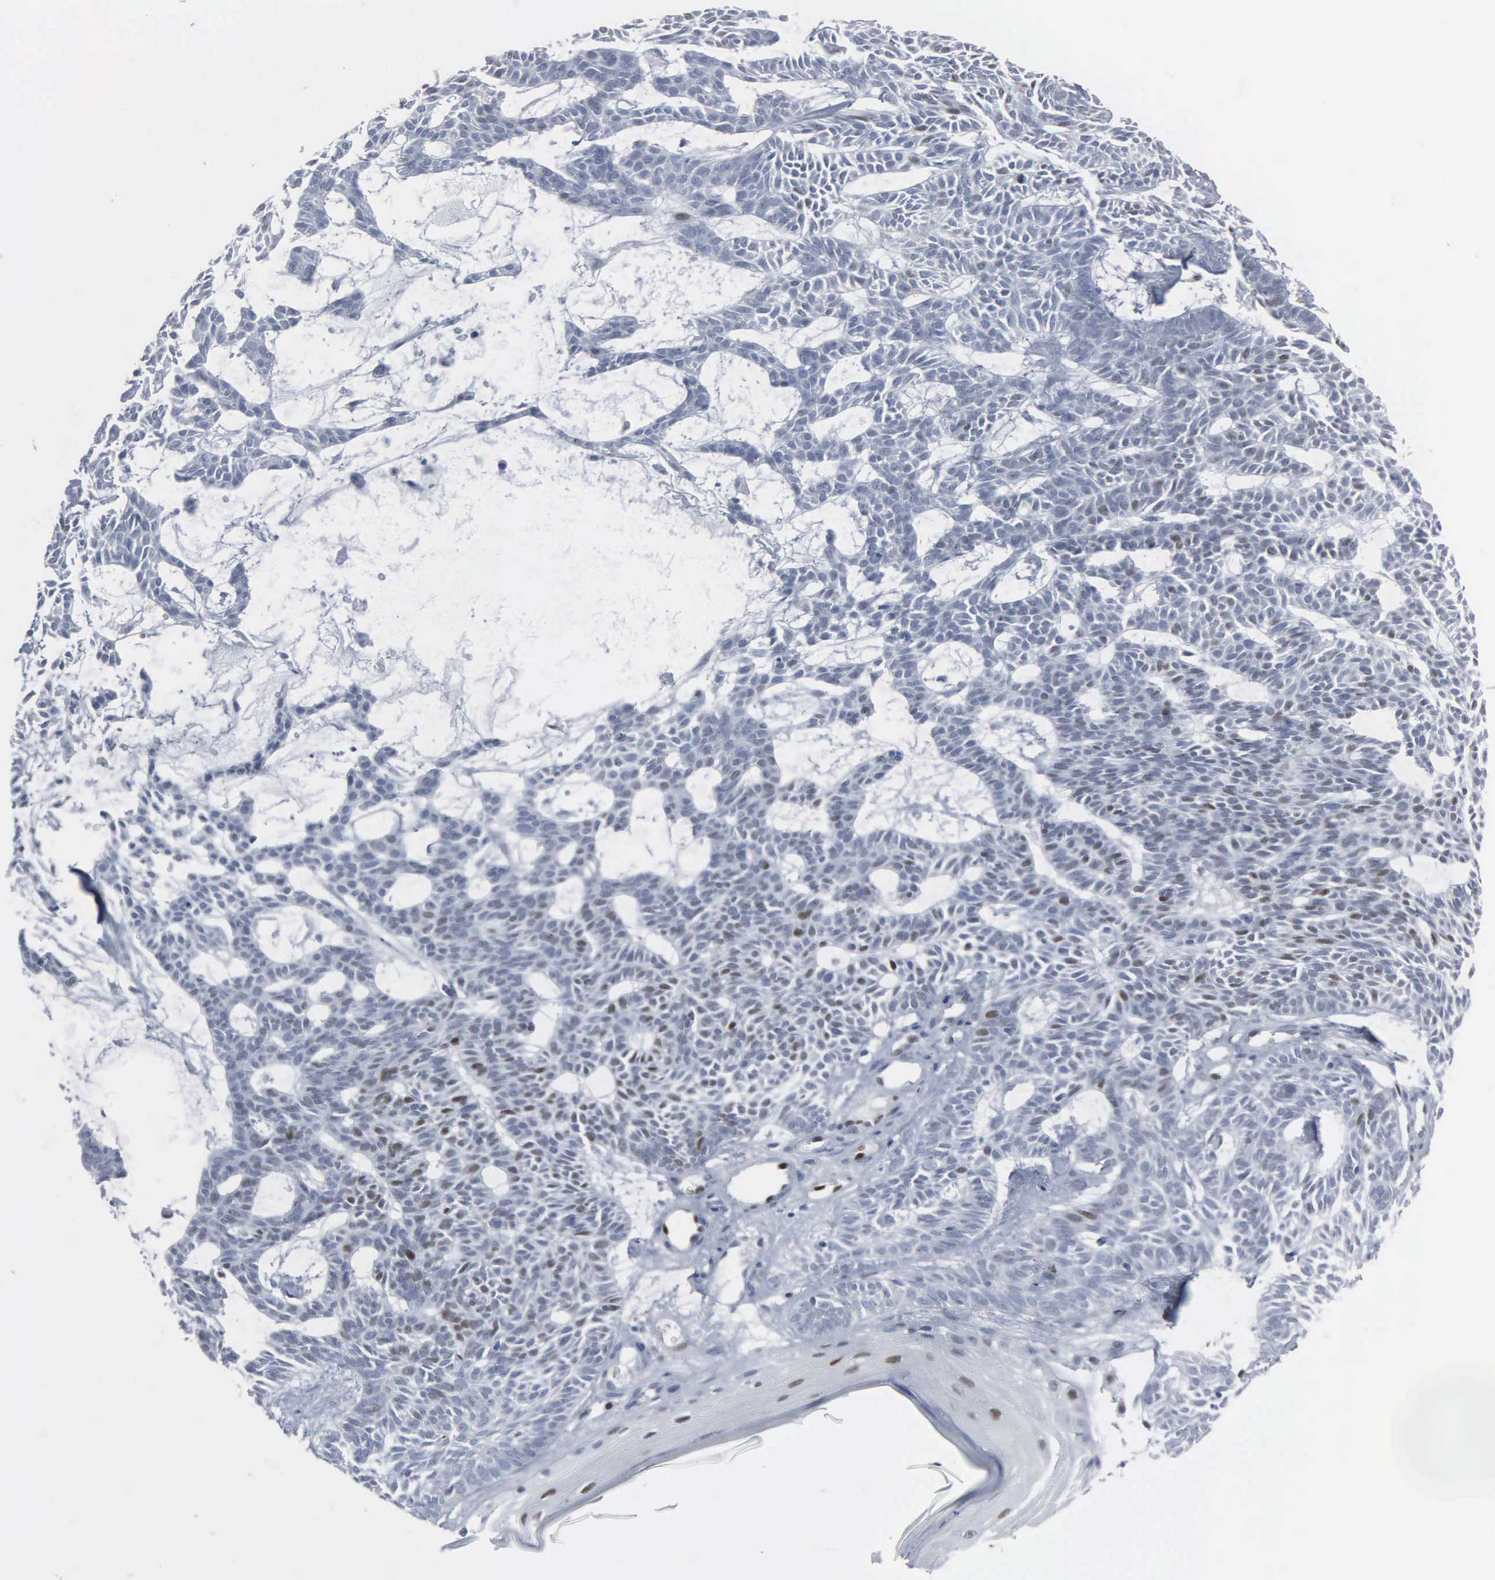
{"staining": {"intensity": "moderate", "quantity": "<25%", "location": "nuclear"}, "tissue": "skin cancer", "cell_type": "Tumor cells", "image_type": "cancer", "snomed": [{"axis": "morphology", "description": "Basal cell carcinoma"}, {"axis": "topography", "description": "Skin"}], "caption": "Human skin basal cell carcinoma stained for a protein (brown) reveals moderate nuclear positive positivity in about <25% of tumor cells.", "gene": "CCND3", "patient": {"sex": "male", "age": 75}}